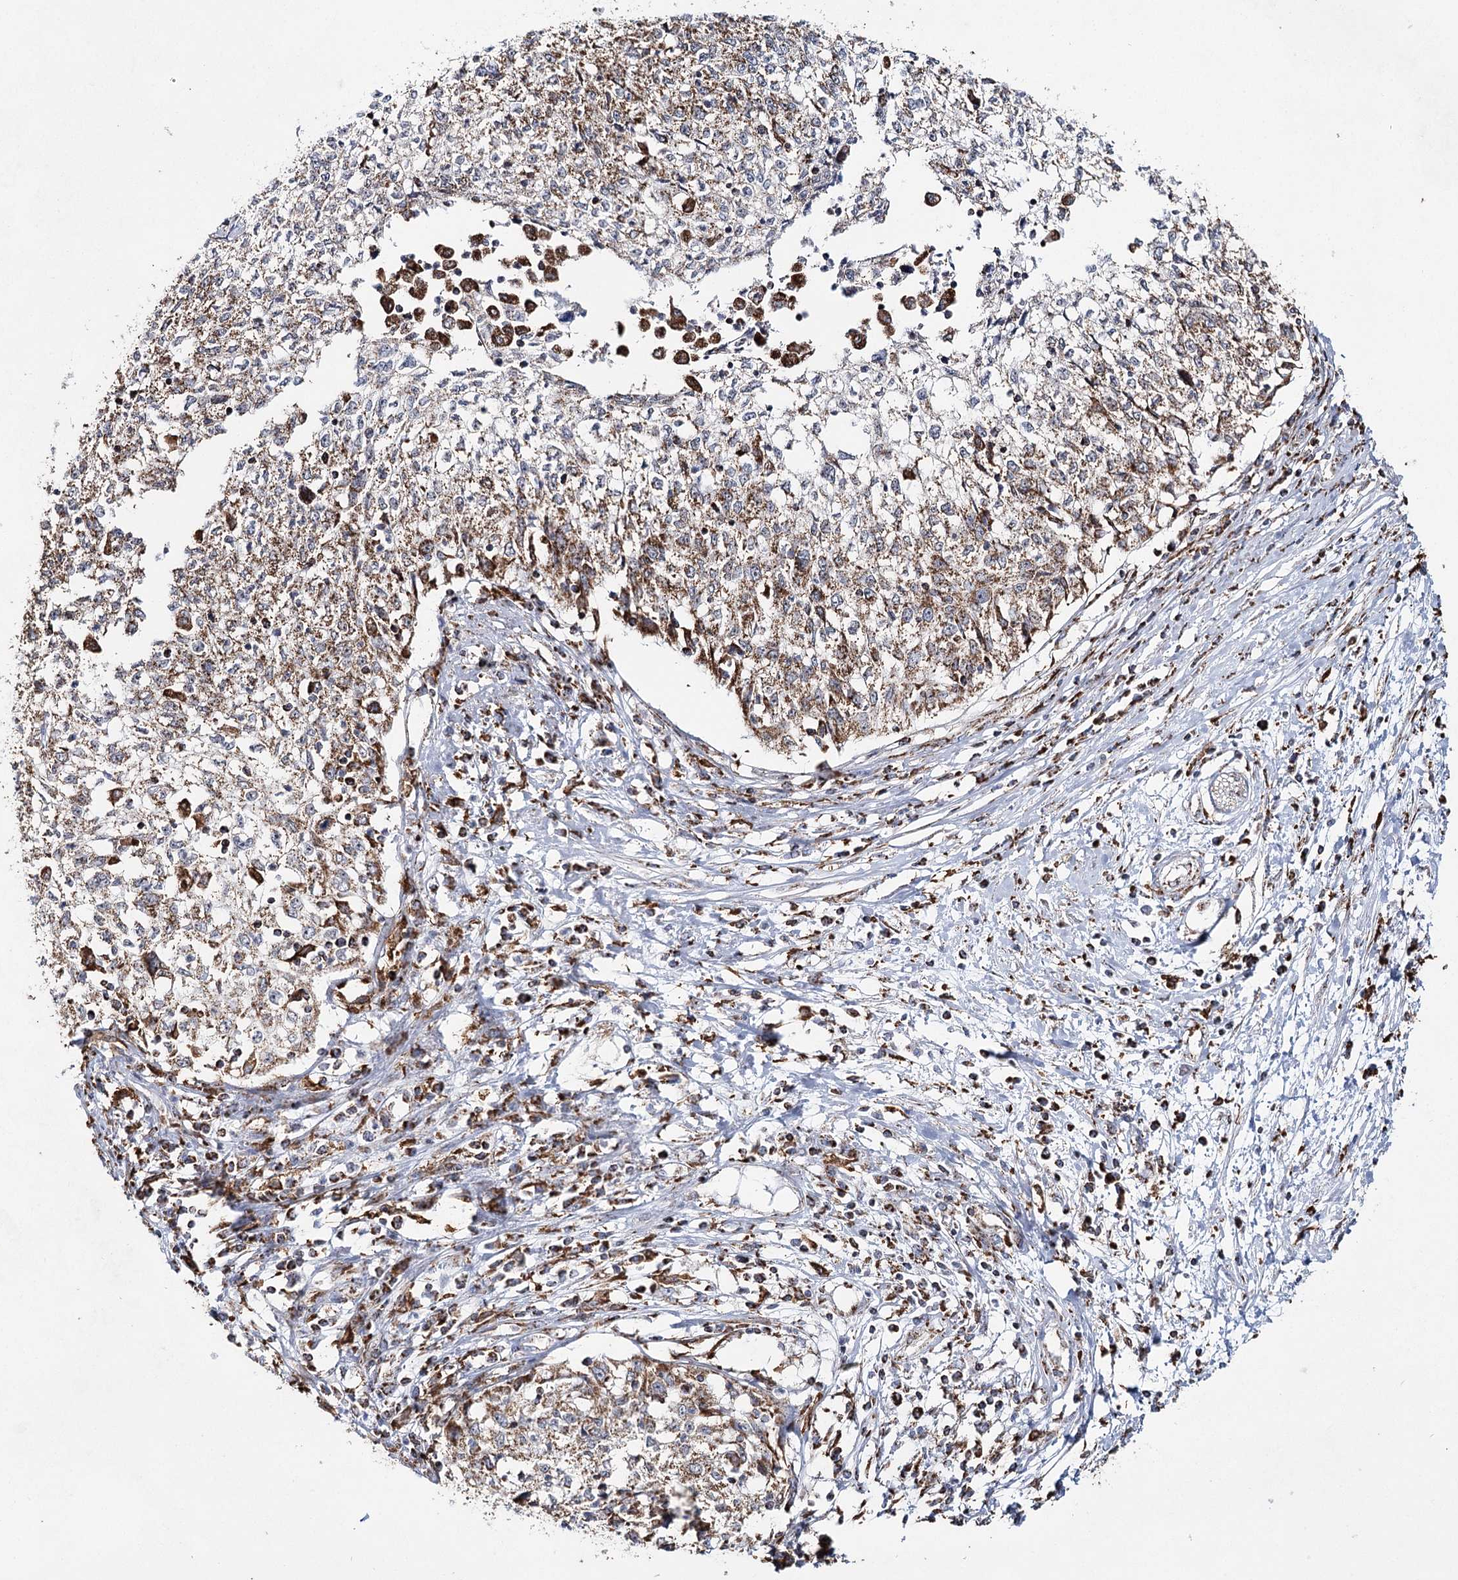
{"staining": {"intensity": "moderate", "quantity": ">75%", "location": "cytoplasmic/membranous"}, "tissue": "cervical cancer", "cell_type": "Tumor cells", "image_type": "cancer", "snomed": [{"axis": "morphology", "description": "Squamous cell carcinoma, NOS"}, {"axis": "topography", "description": "Cervix"}], "caption": "Protein expression analysis of human cervical cancer reveals moderate cytoplasmic/membranous expression in approximately >75% of tumor cells.", "gene": "CWF19L1", "patient": {"sex": "female", "age": 57}}